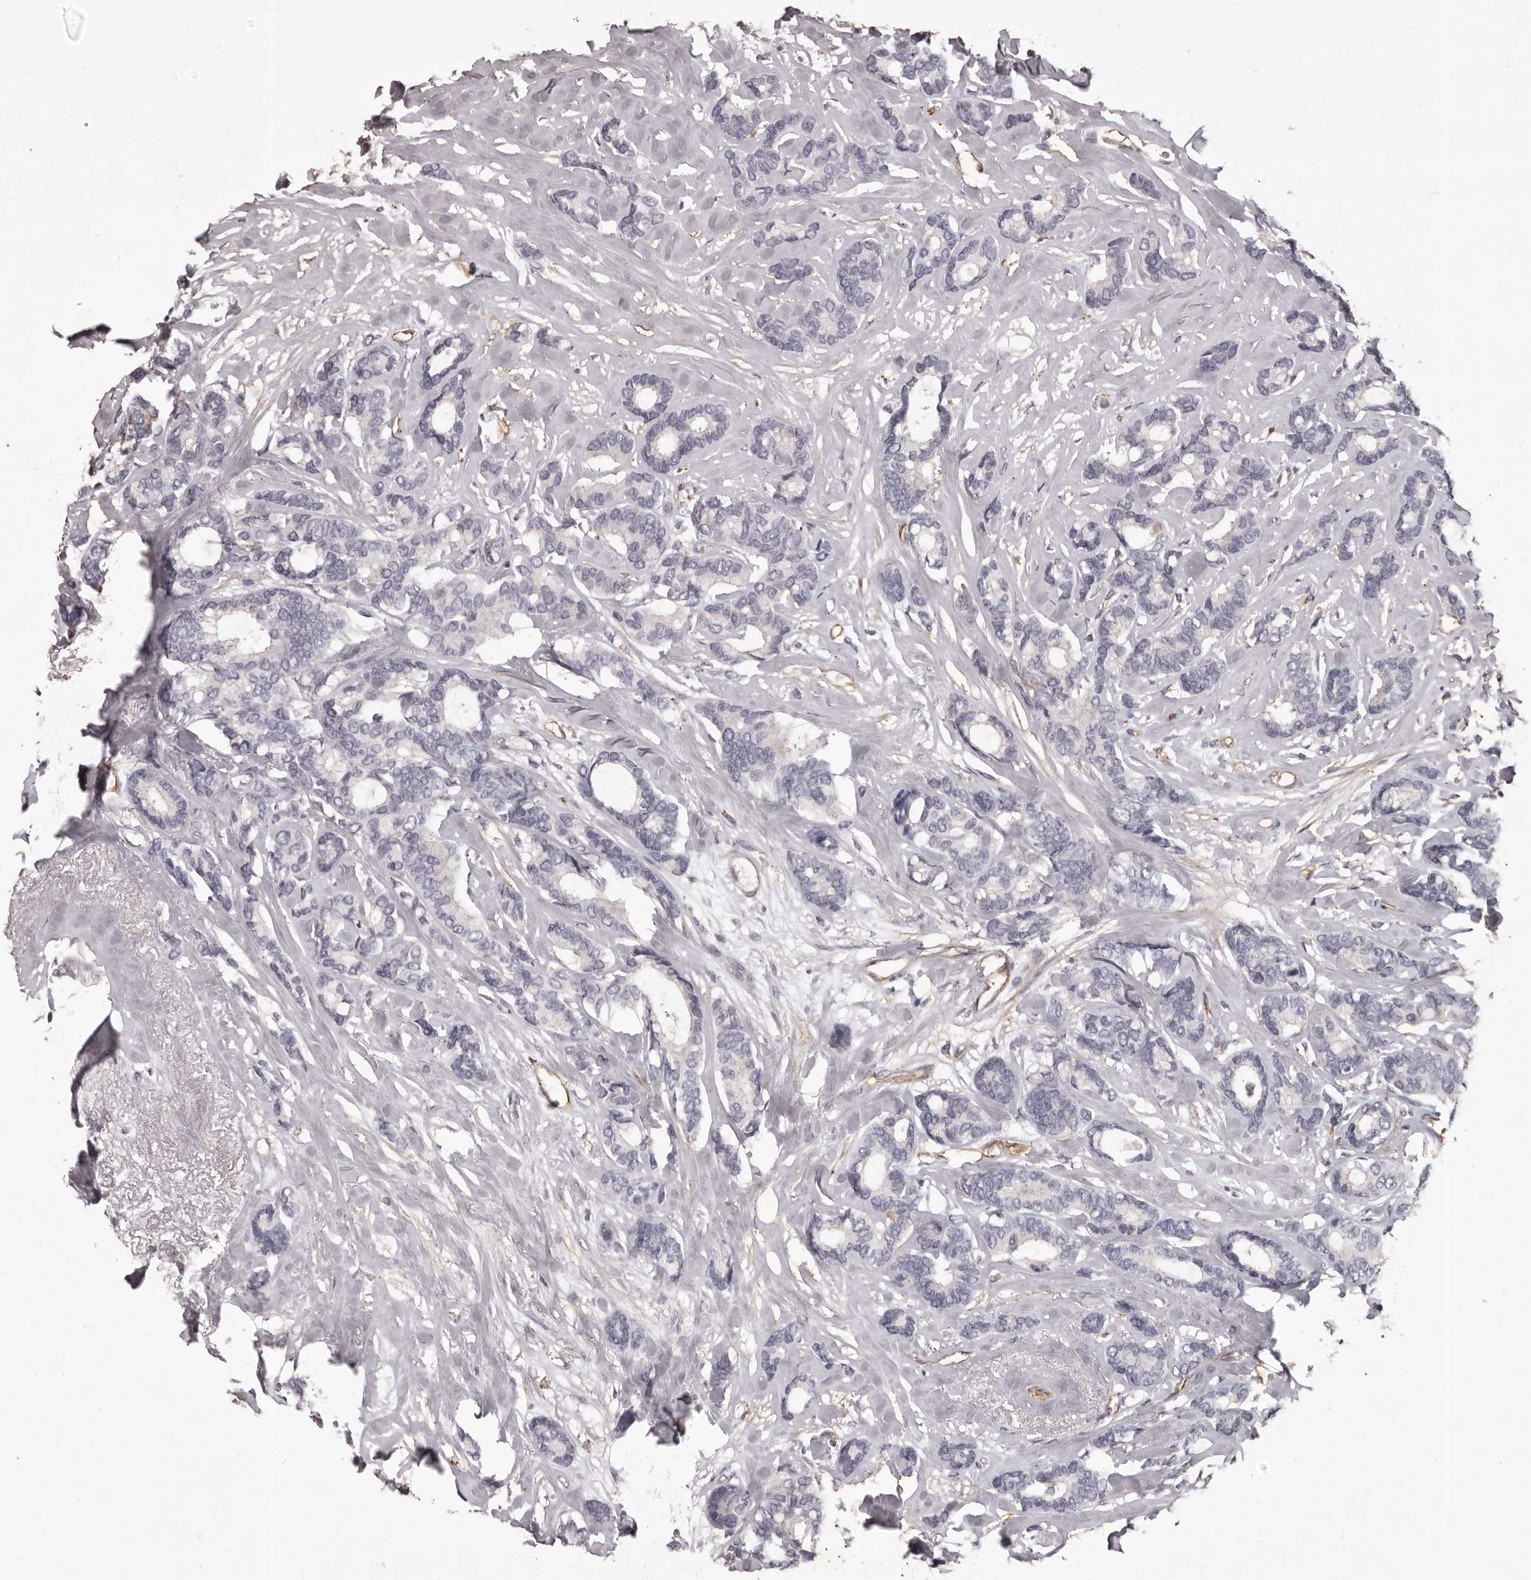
{"staining": {"intensity": "negative", "quantity": "none", "location": "none"}, "tissue": "breast cancer", "cell_type": "Tumor cells", "image_type": "cancer", "snomed": [{"axis": "morphology", "description": "Duct carcinoma"}, {"axis": "topography", "description": "Breast"}], "caption": "This is a histopathology image of immunohistochemistry staining of breast infiltrating ductal carcinoma, which shows no staining in tumor cells.", "gene": "GPR78", "patient": {"sex": "female", "age": 87}}